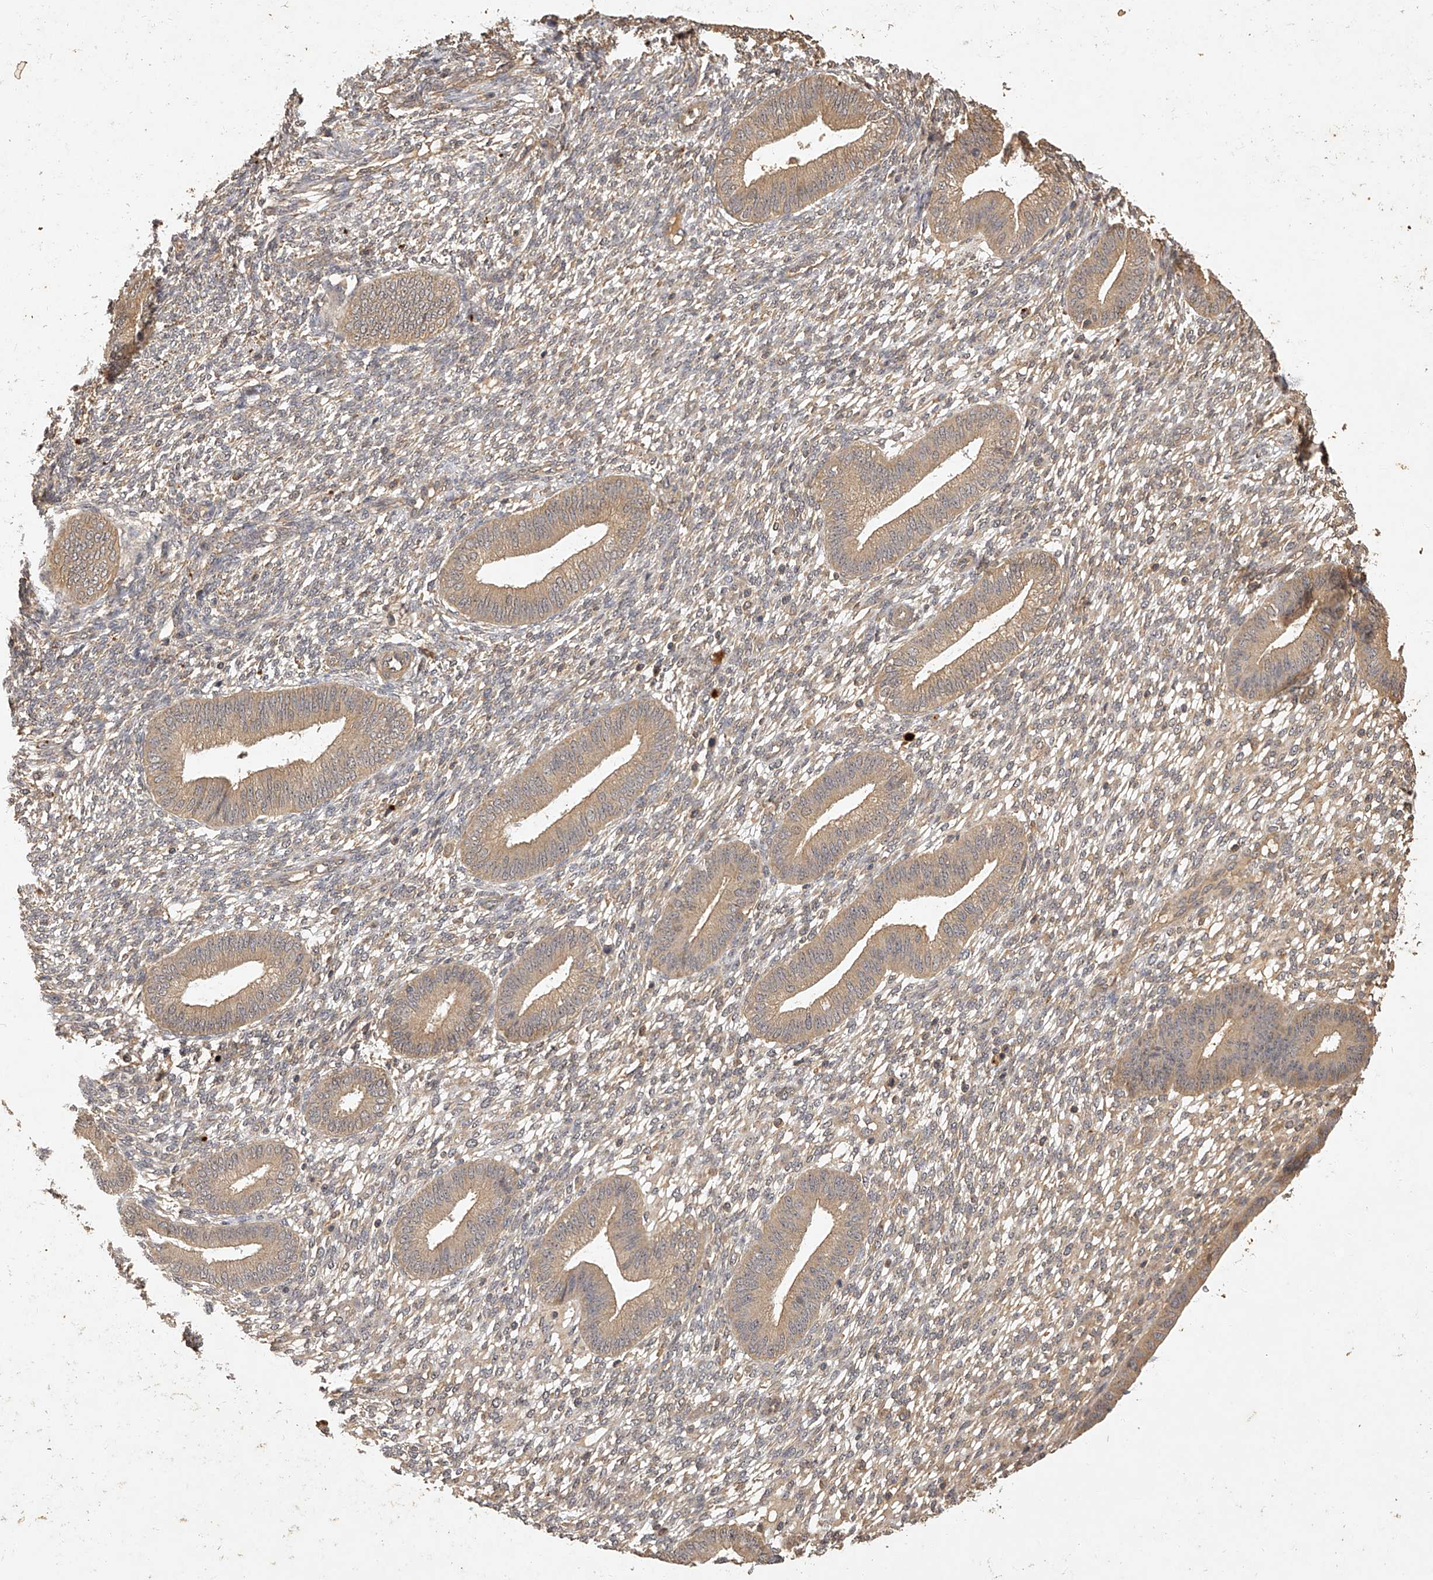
{"staining": {"intensity": "weak", "quantity": "<25%", "location": "cytoplasmic/membranous"}, "tissue": "endometrium", "cell_type": "Cells in endometrial stroma", "image_type": "normal", "snomed": [{"axis": "morphology", "description": "Normal tissue, NOS"}, {"axis": "topography", "description": "Endometrium"}], "caption": "IHC photomicrograph of unremarkable human endometrium stained for a protein (brown), which displays no positivity in cells in endometrial stroma. (DAB (3,3'-diaminobenzidine) immunohistochemistry (IHC) with hematoxylin counter stain).", "gene": "NSMAF", "patient": {"sex": "female", "age": 46}}